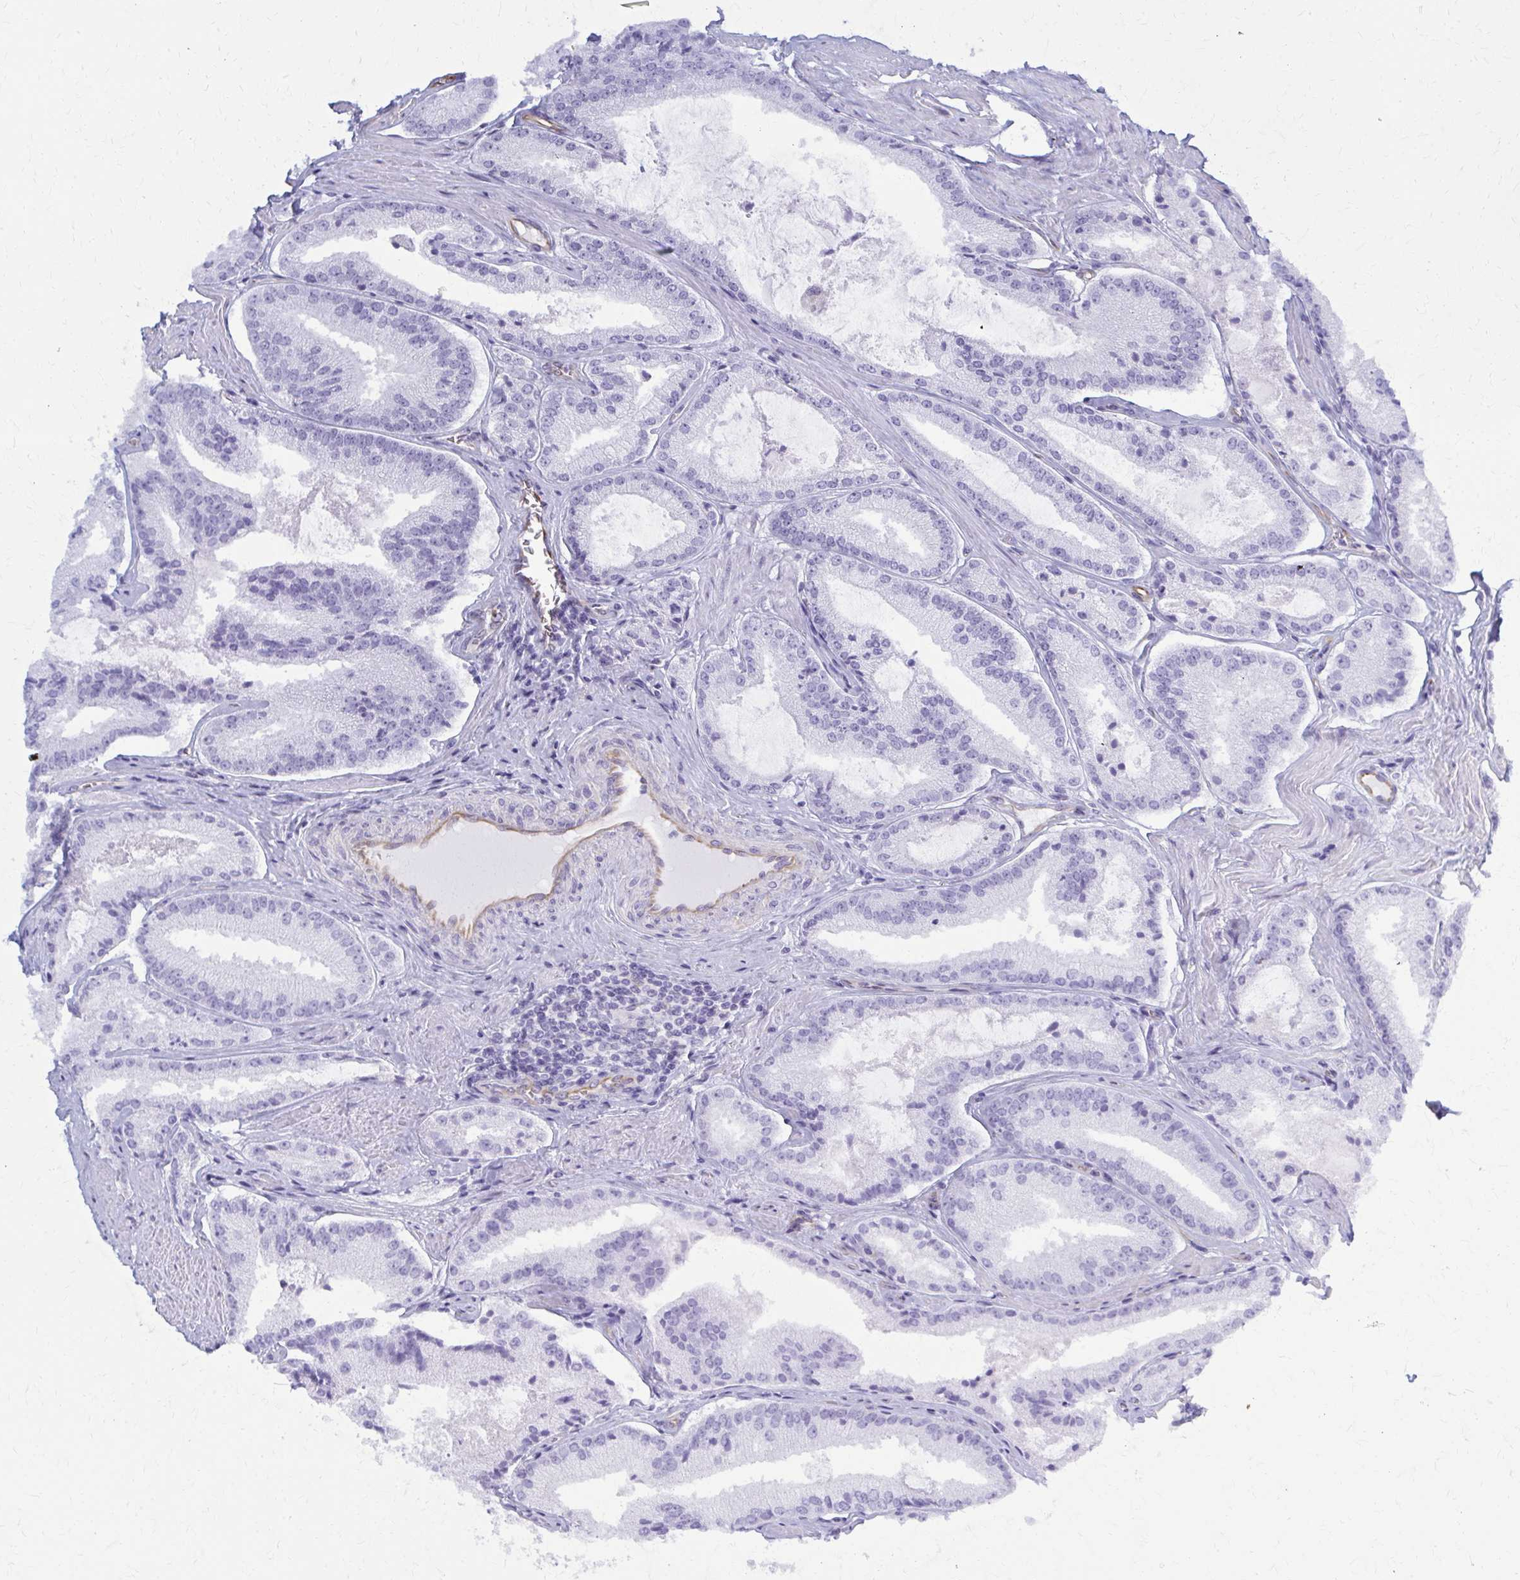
{"staining": {"intensity": "negative", "quantity": "none", "location": "none"}, "tissue": "prostate cancer", "cell_type": "Tumor cells", "image_type": "cancer", "snomed": [{"axis": "morphology", "description": "Adenocarcinoma, High grade"}, {"axis": "topography", "description": "Prostate"}], "caption": "The histopathology image exhibits no staining of tumor cells in prostate high-grade adenocarcinoma.", "gene": "GFAP", "patient": {"sex": "male", "age": 73}}